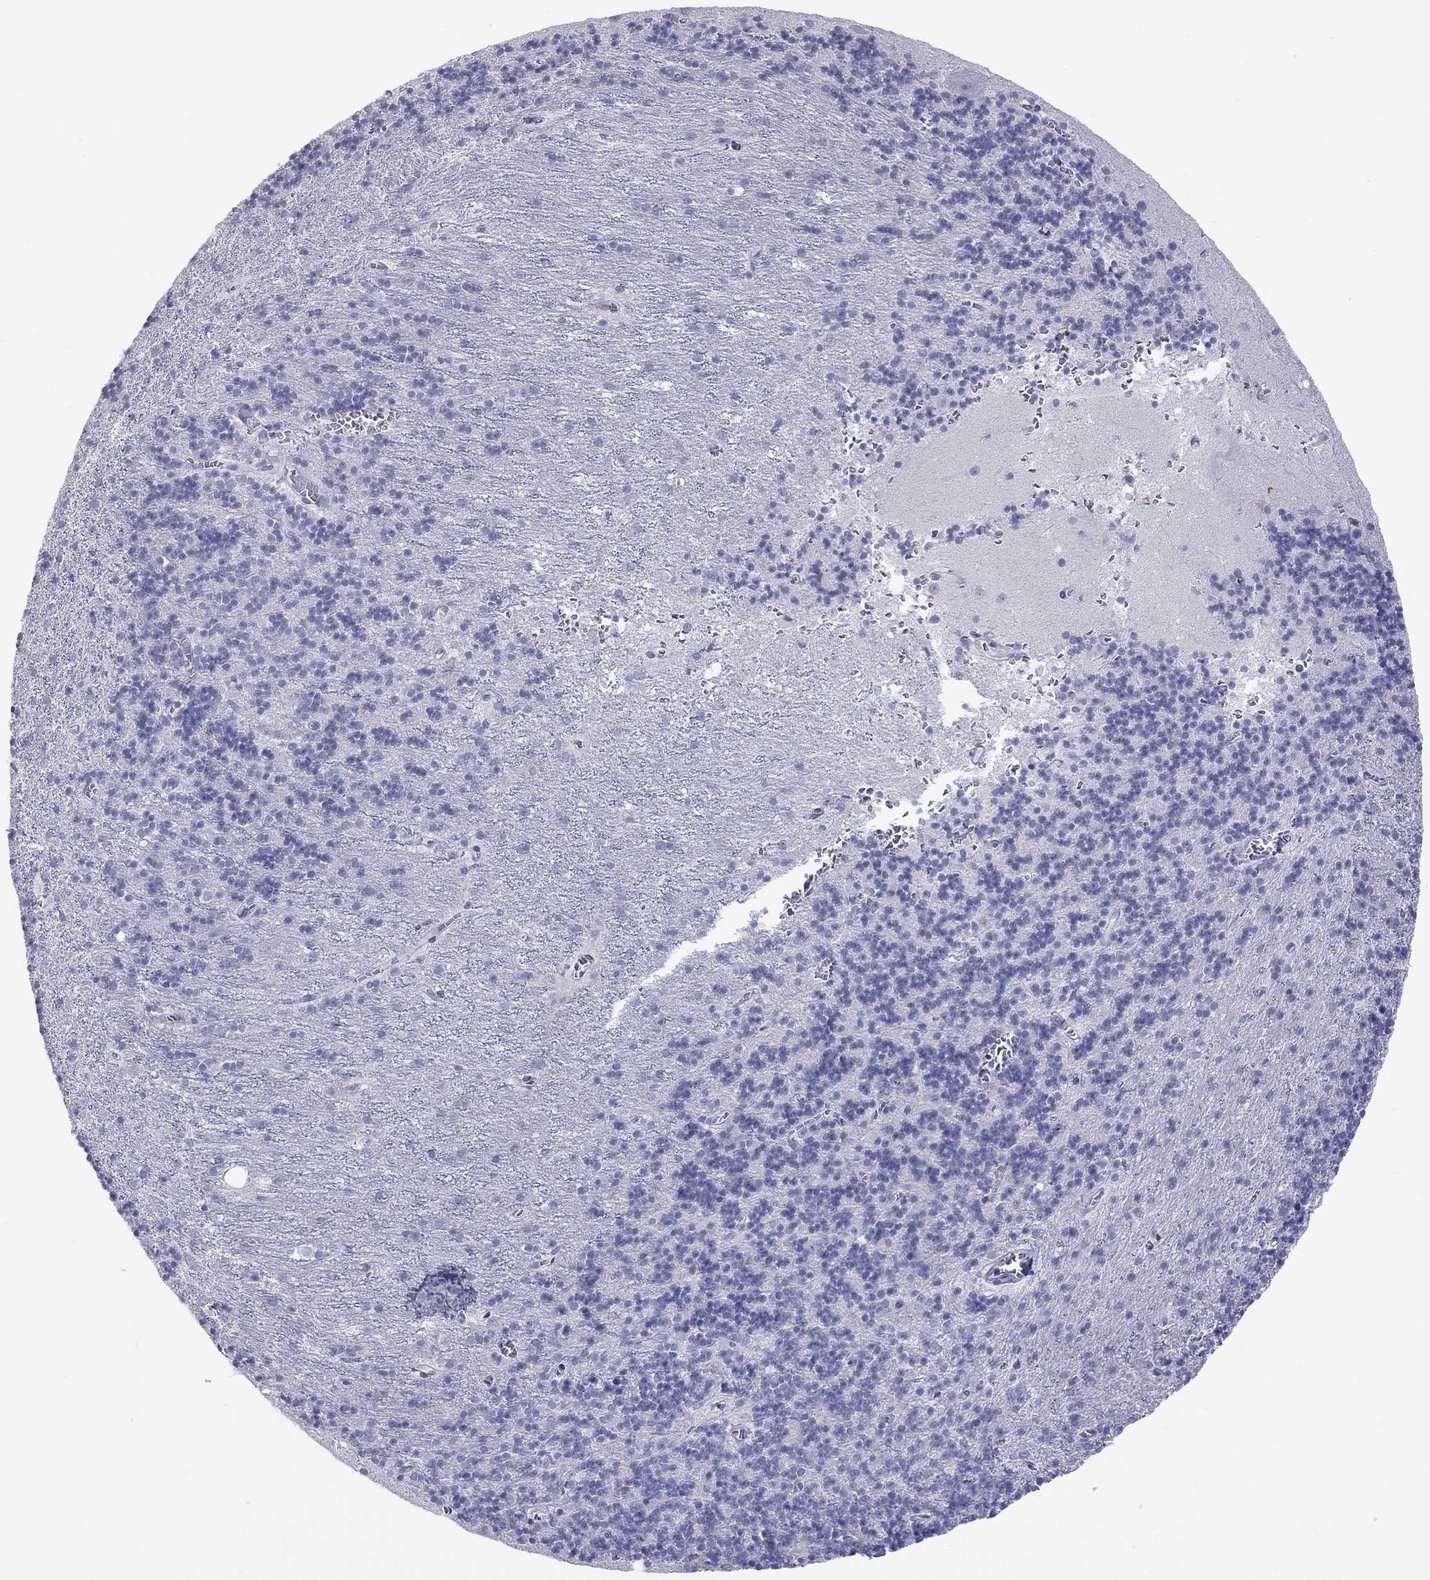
{"staining": {"intensity": "negative", "quantity": "none", "location": "none"}, "tissue": "cerebellum", "cell_type": "Cells in granular layer", "image_type": "normal", "snomed": [{"axis": "morphology", "description": "Normal tissue, NOS"}, {"axis": "topography", "description": "Cerebellum"}], "caption": "High power microscopy micrograph of an IHC image of normal cerebellum, revealing no significant staining in cells in granular layer.", "gene": "STAG3", "patient": {"sex": "male", "age": 70}}